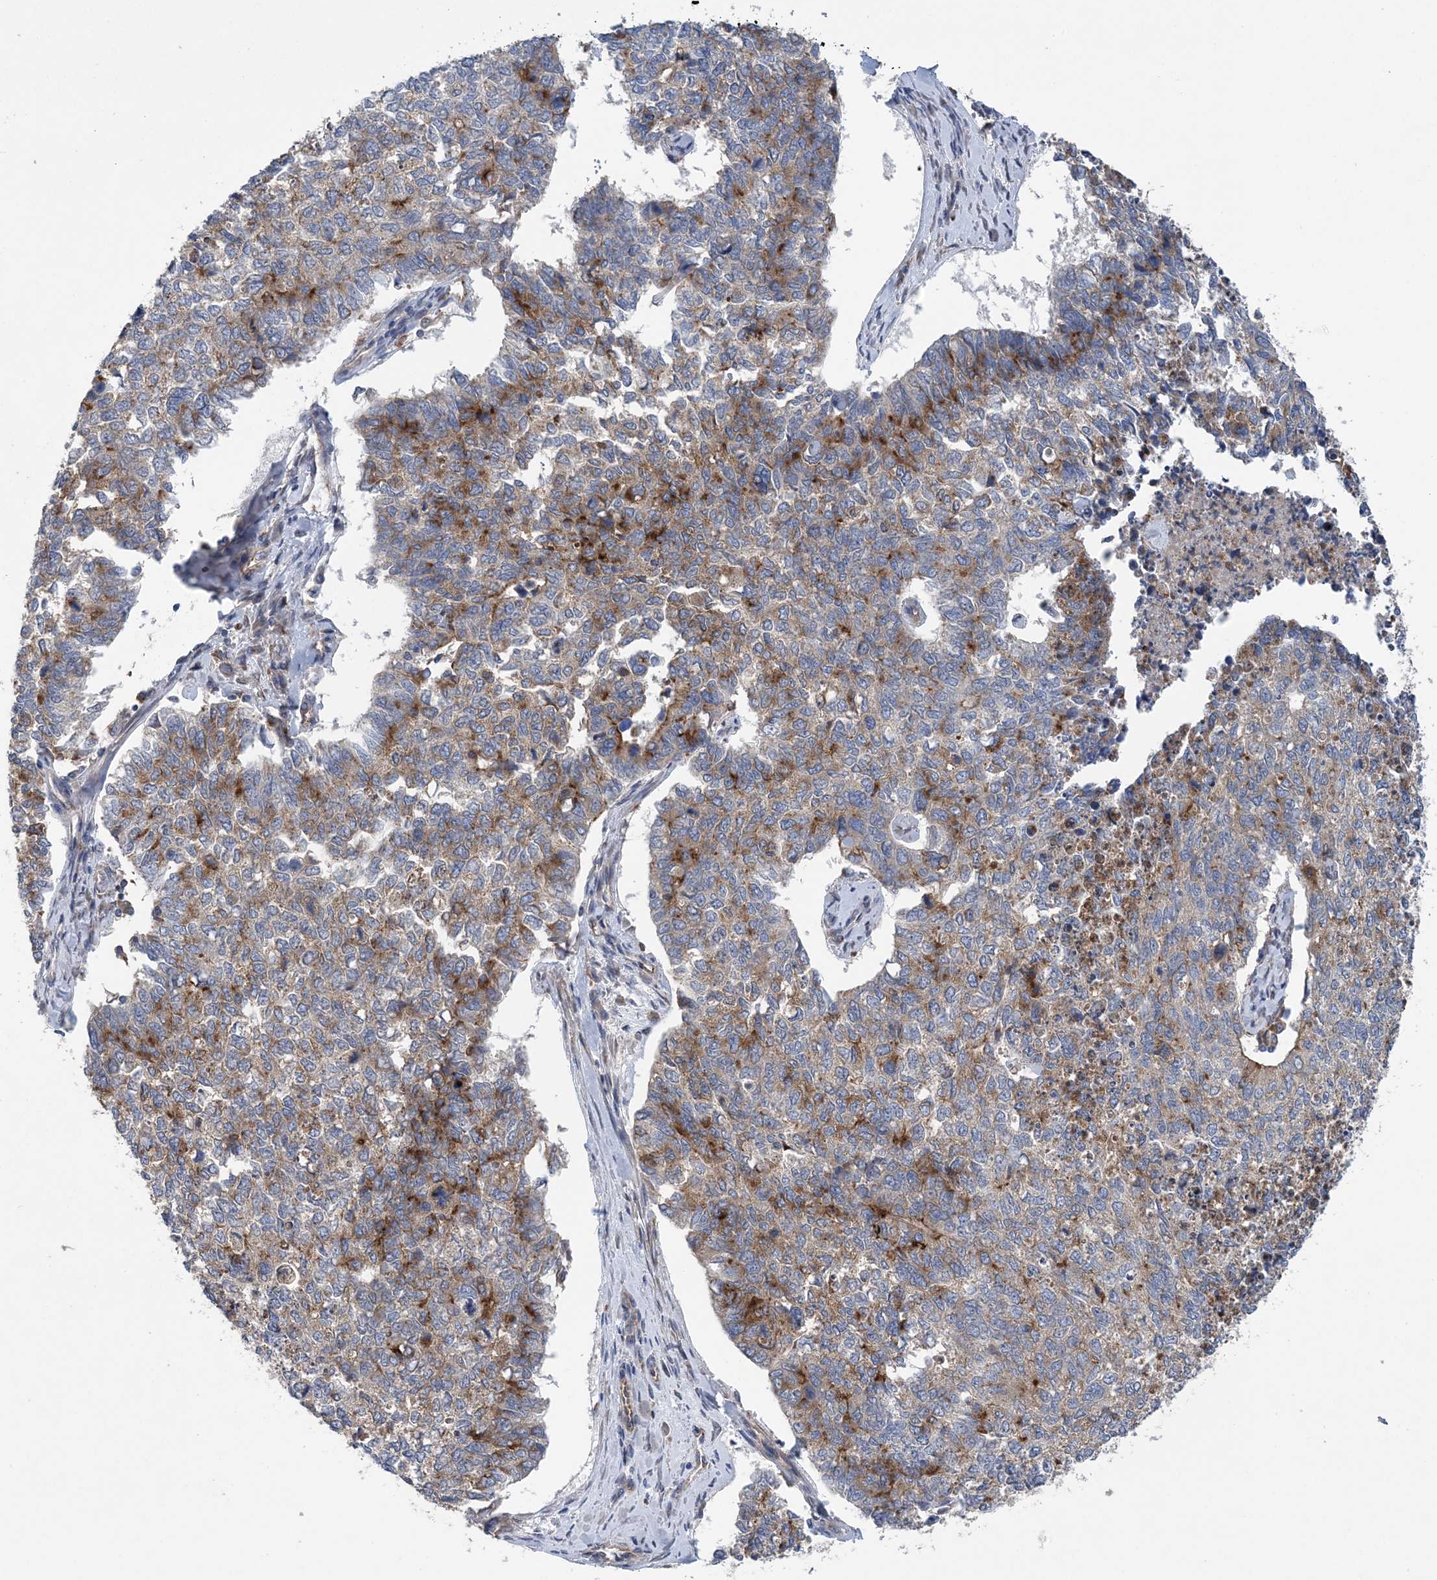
{"staining": {"intensity": "moderate", "quantity": "<25%", "location": "cytoplasmic/membranous"}, "tissue": "cervical cancer", "cell_type": "Tumor cells", "image_type": "cancer", "snomed": [{"axis": "morphology", "description": "Squamous cell carcinoma, NOS"}, {"axis": "topography", "description": "Cervix"}], "caption": "This photomicrograph shows immunohistochemistry staining of cervical cancer, with low moderate cytoplasmic/membranous staining in about <25% of tumor cells.", "gene": "PTTG1IP", "patient": {"sex": "female", "age": 63}}